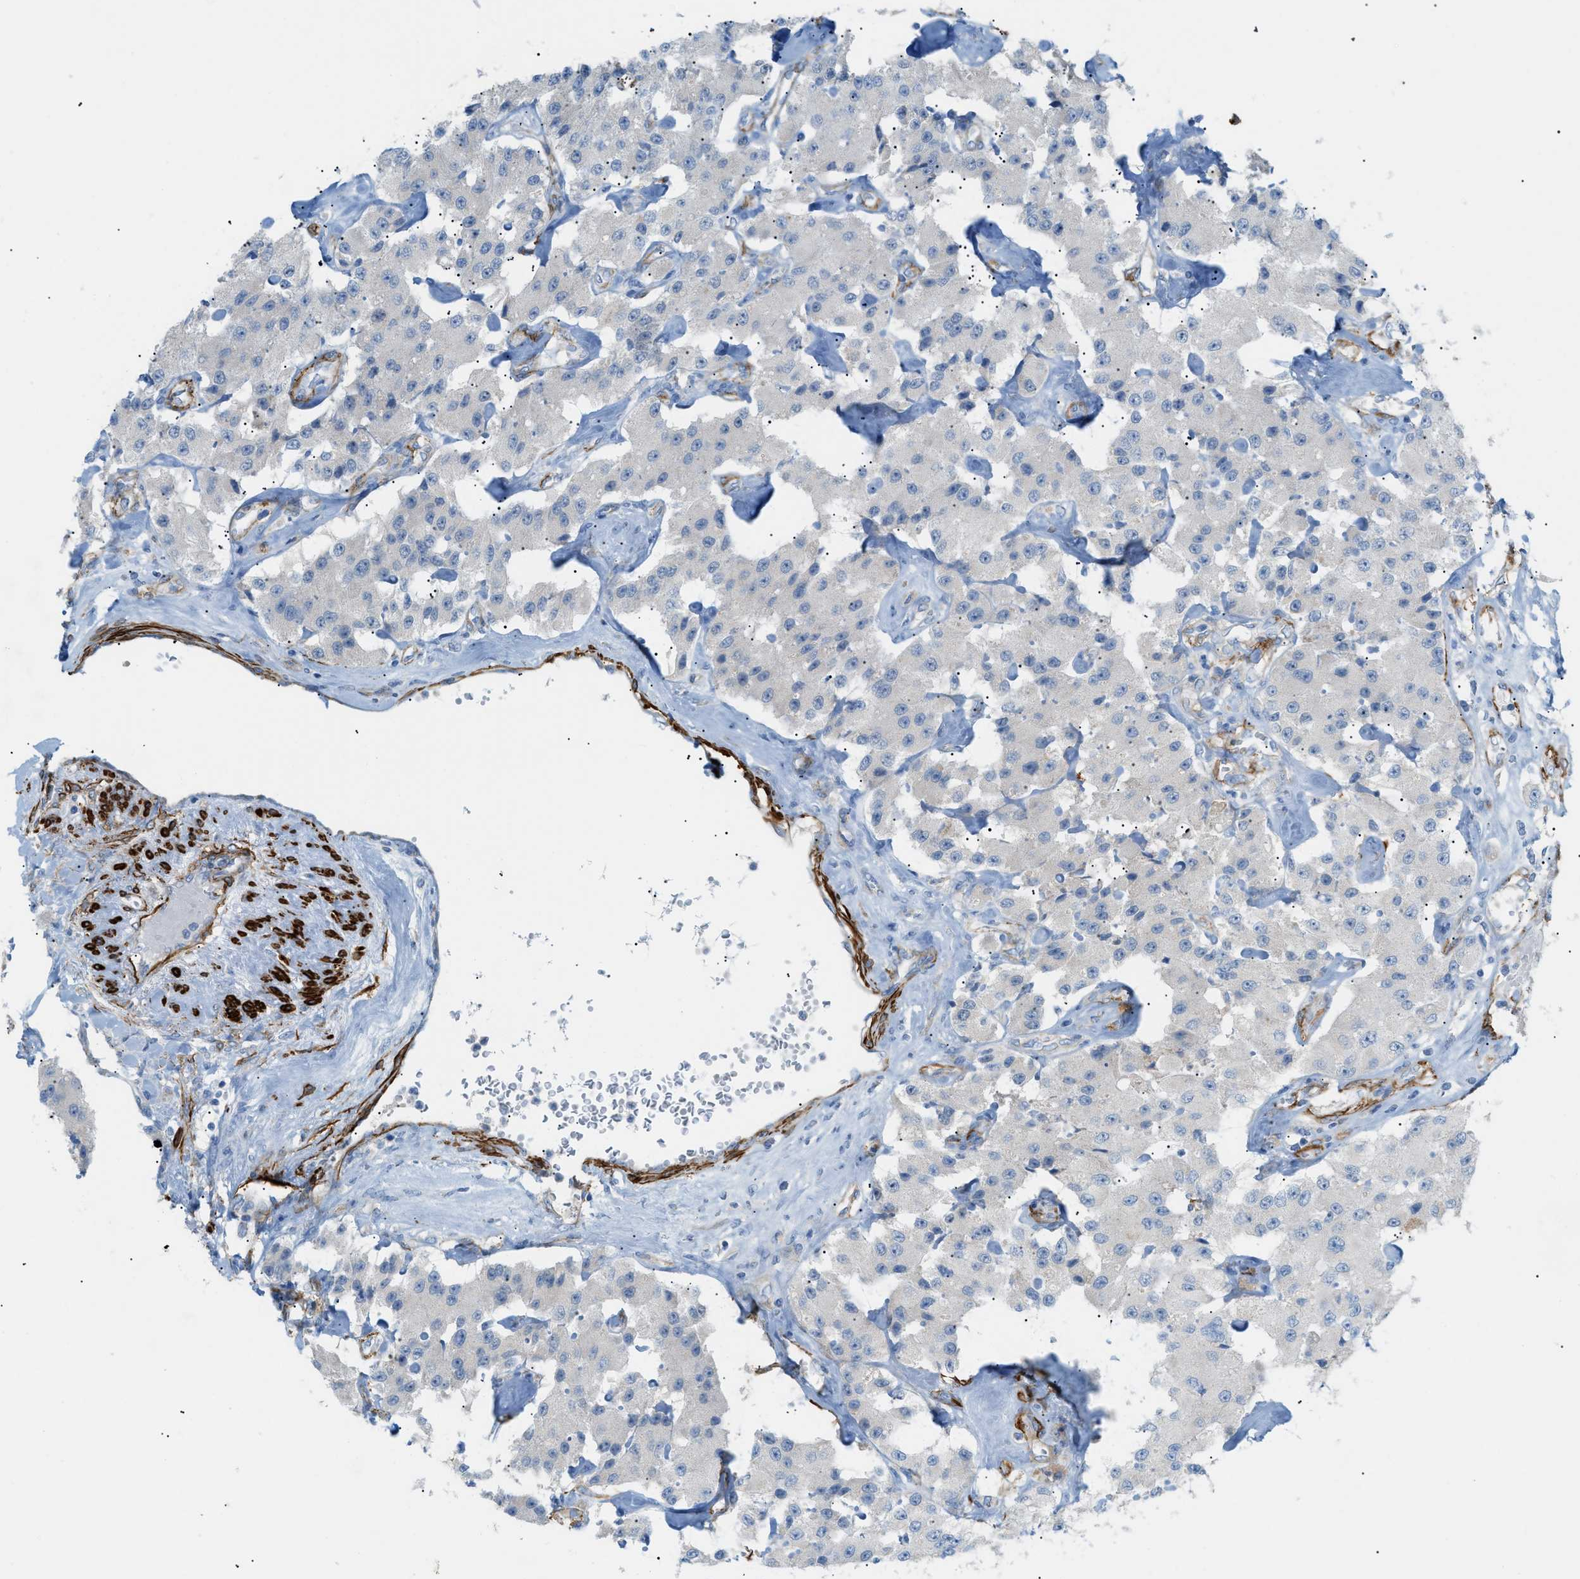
{"staining": {"intensity": "negative", "quantity": "none", "location": "none"}, "tissue": "carcinoid", "cell_type": "Tumor cells", "image_type": "cancer", "snomed": [{"axis": "morphology", "description": "Carcinoid, malignant, NOS"}, {"axis": "topography", "description": "Pancreas"}], "caption": "This micrograph is of malignant carcinoid stained with immunohistochemistry to label a protein in brown with the nuclei are counter-stained blue. There is no staining in tumor cells.", "gene": "MYH11", "patient": {"sex": "male", "age": 41}}